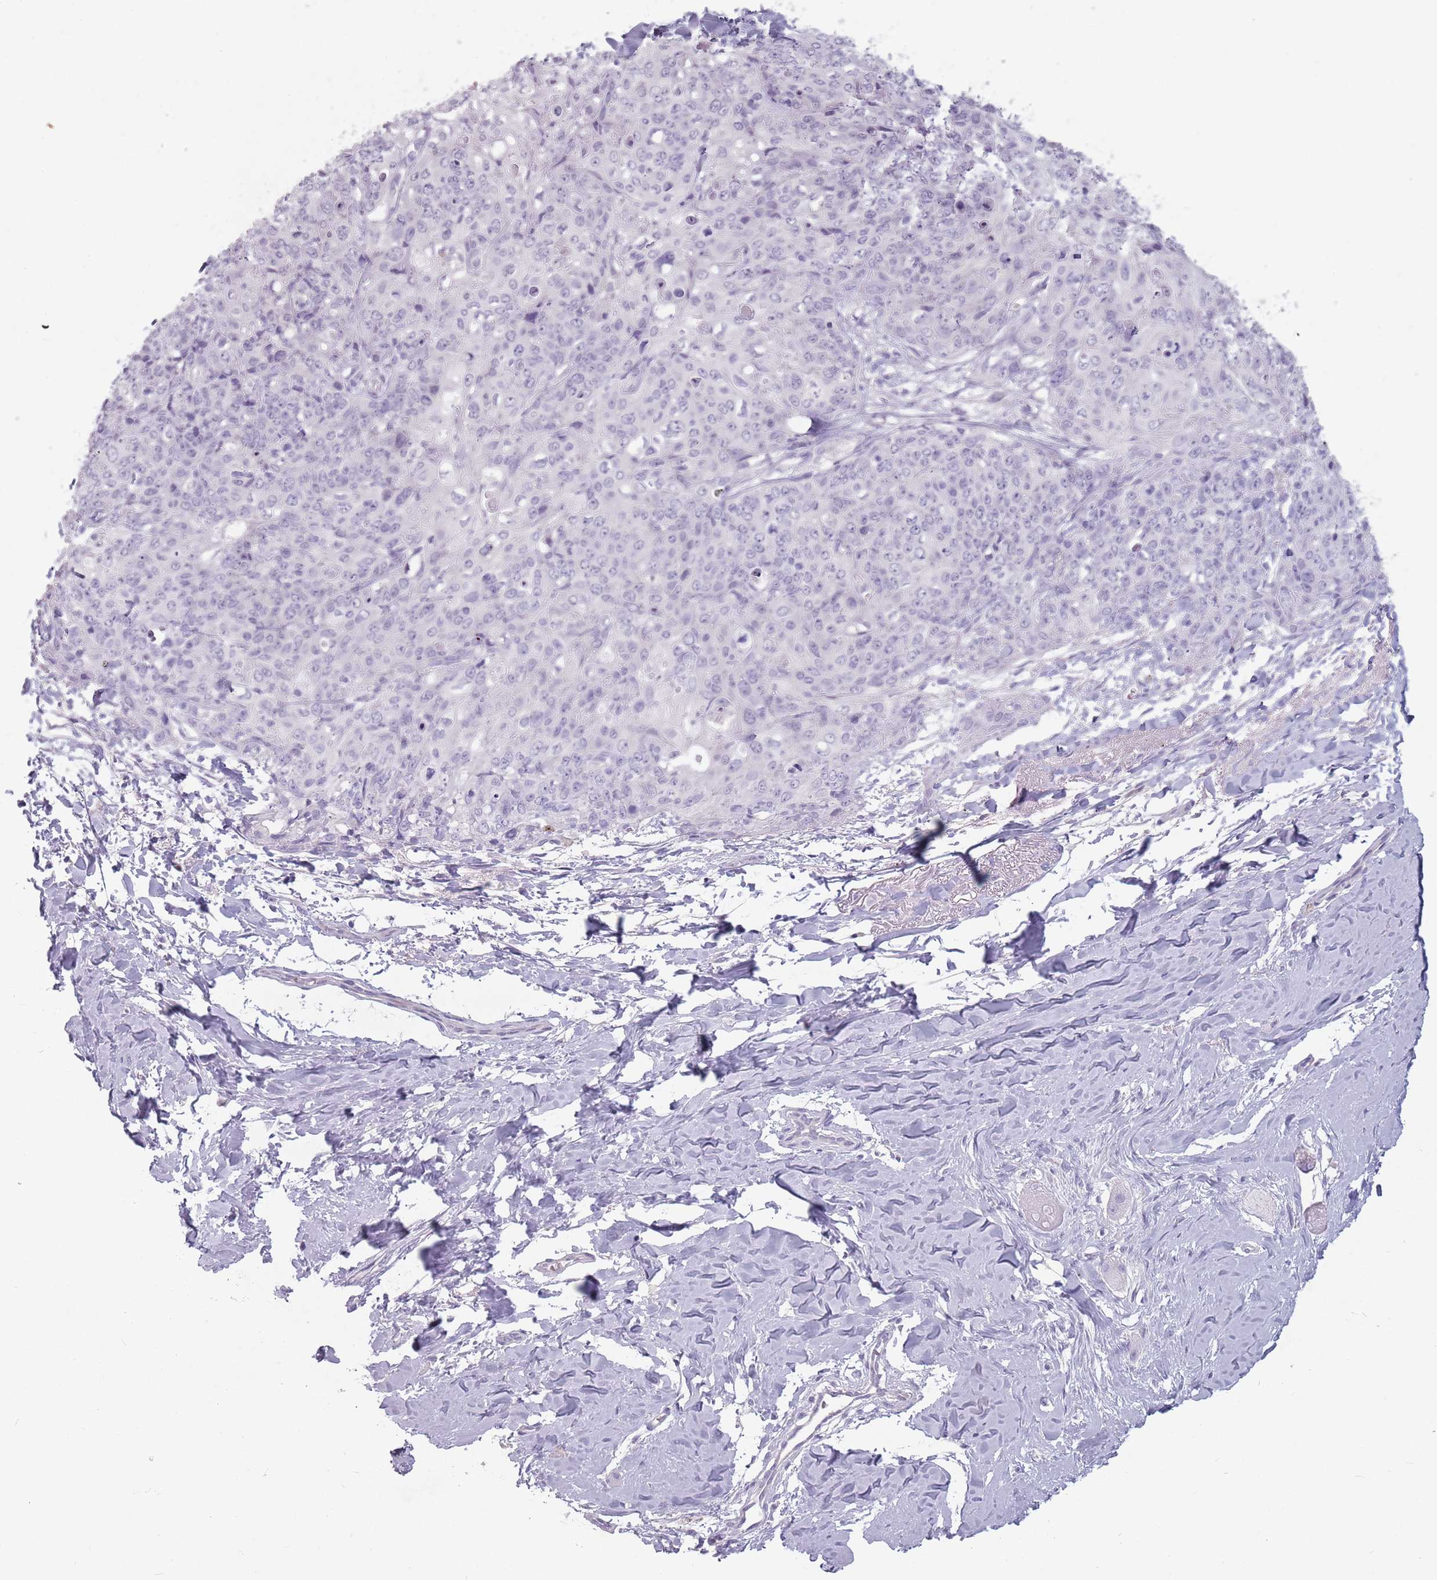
{"staining": {"intensity": "negative", "quantity": "none", "location": "none"}, "tissue": "skin cancer", "cell_type": "Tumor cells", "image_type": "cancer", "snomed": [{"axis": "morphology", "description": "Squamous cell carcinoma, NOS"}, {"axis": "topography", "description": "Skin"}, {"axis": "topography", "description": "Vulva"}], "caption": "There is no significant staining in tumor cells of skin cancer (squamous cell carcinoma). (DAB (3,3'-diaminobenzidine) immunohistochemistry (IHC) with hematoxylin counter stain).", "gene": "CEP19", "patient": {"sex": "female", "age": 85}}